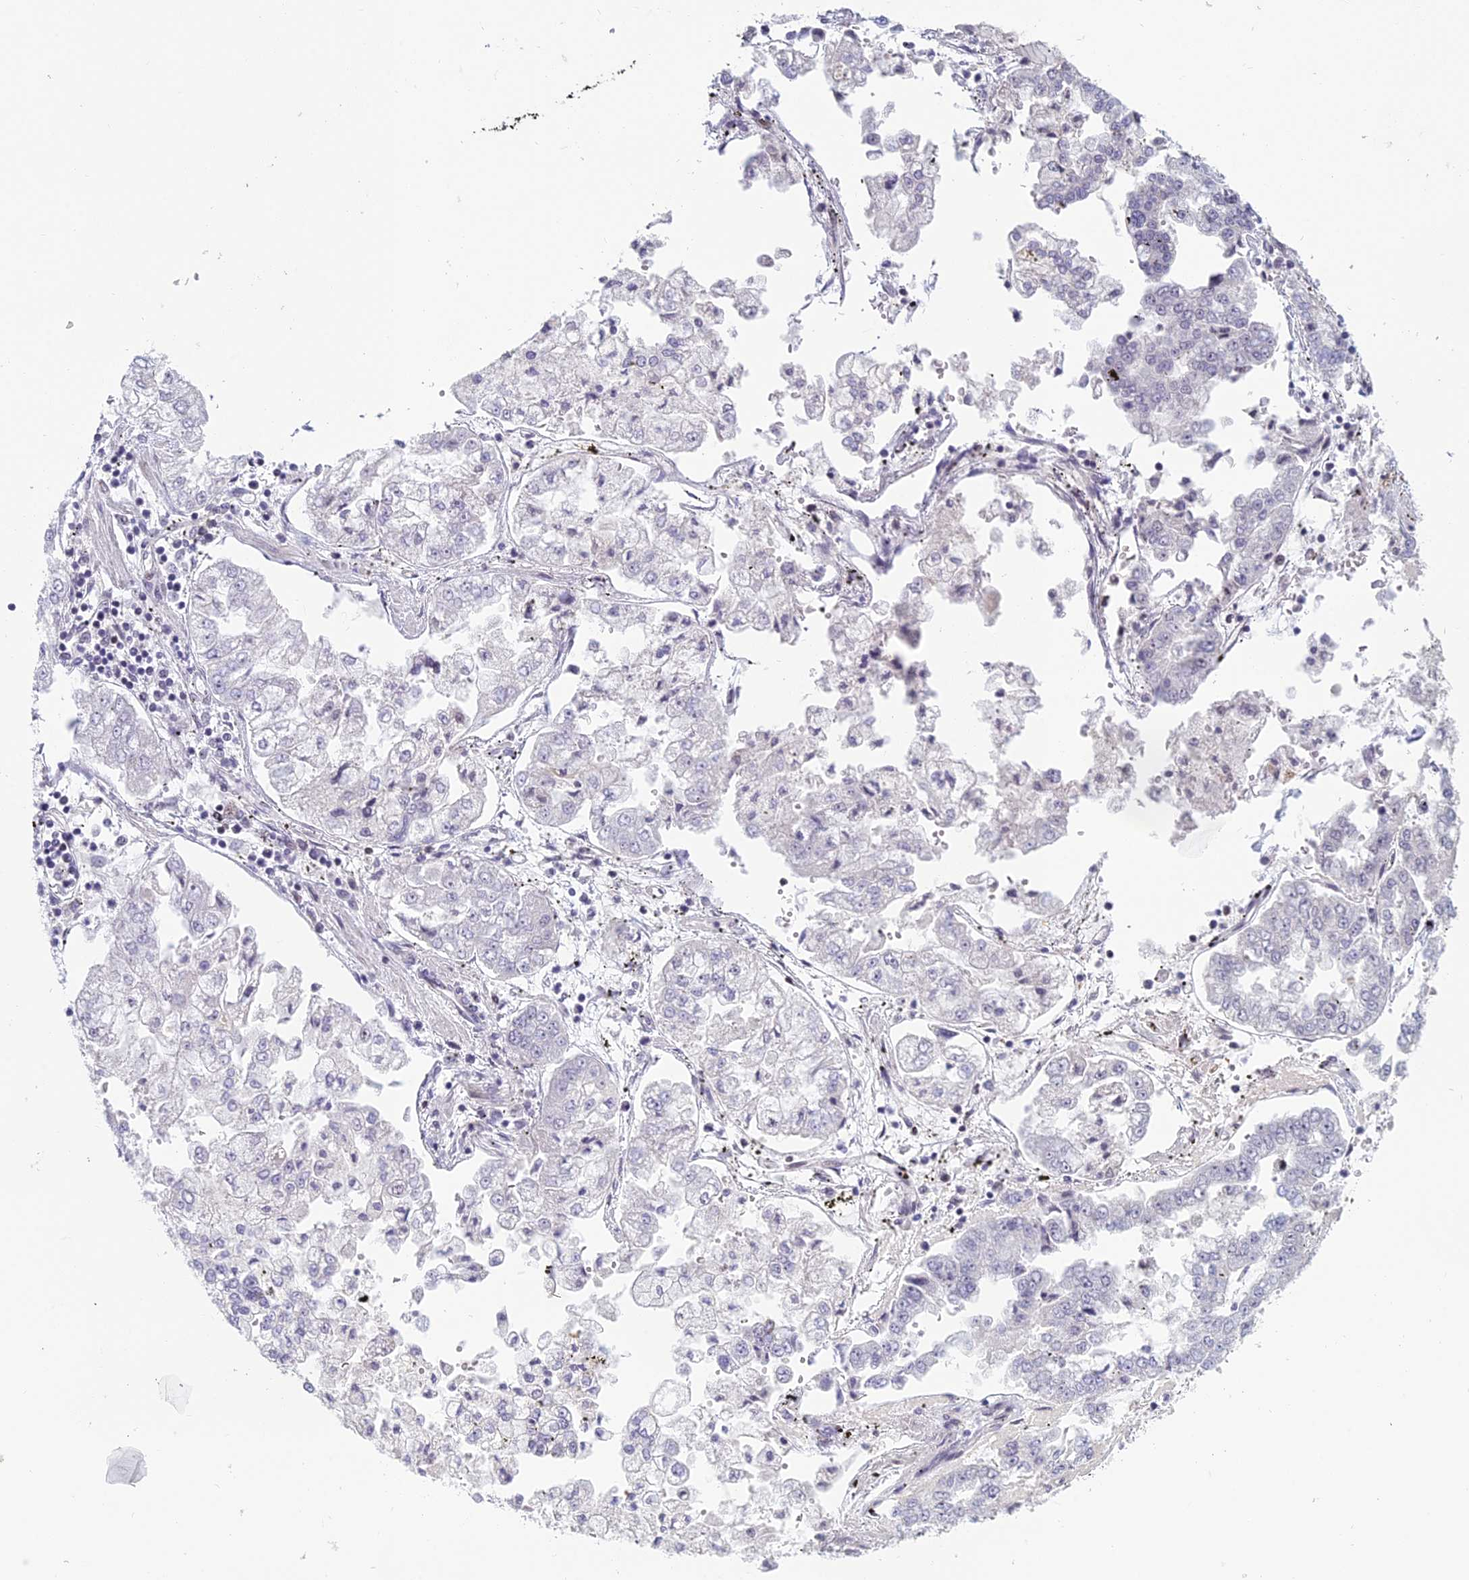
{"staining": {"intensity": "negative", "quantity": "none", "location": "none"}, "tissue": "stomach cancer", "cell_type": "Tumor cells", "image_type": "cancer", "snomed": [{"axis": "morphology", "description": "Adenocarcinoma, NOS"}, {"axis": "topography", "description": "Stomach"}], "caption": "Immunohistochemistry histopathology image of stomach cancer stained for a protein (brown), which displays no staining in tumor cells.", "gene": "RGS17", "patient": {"sex": "male", "age": 76}}